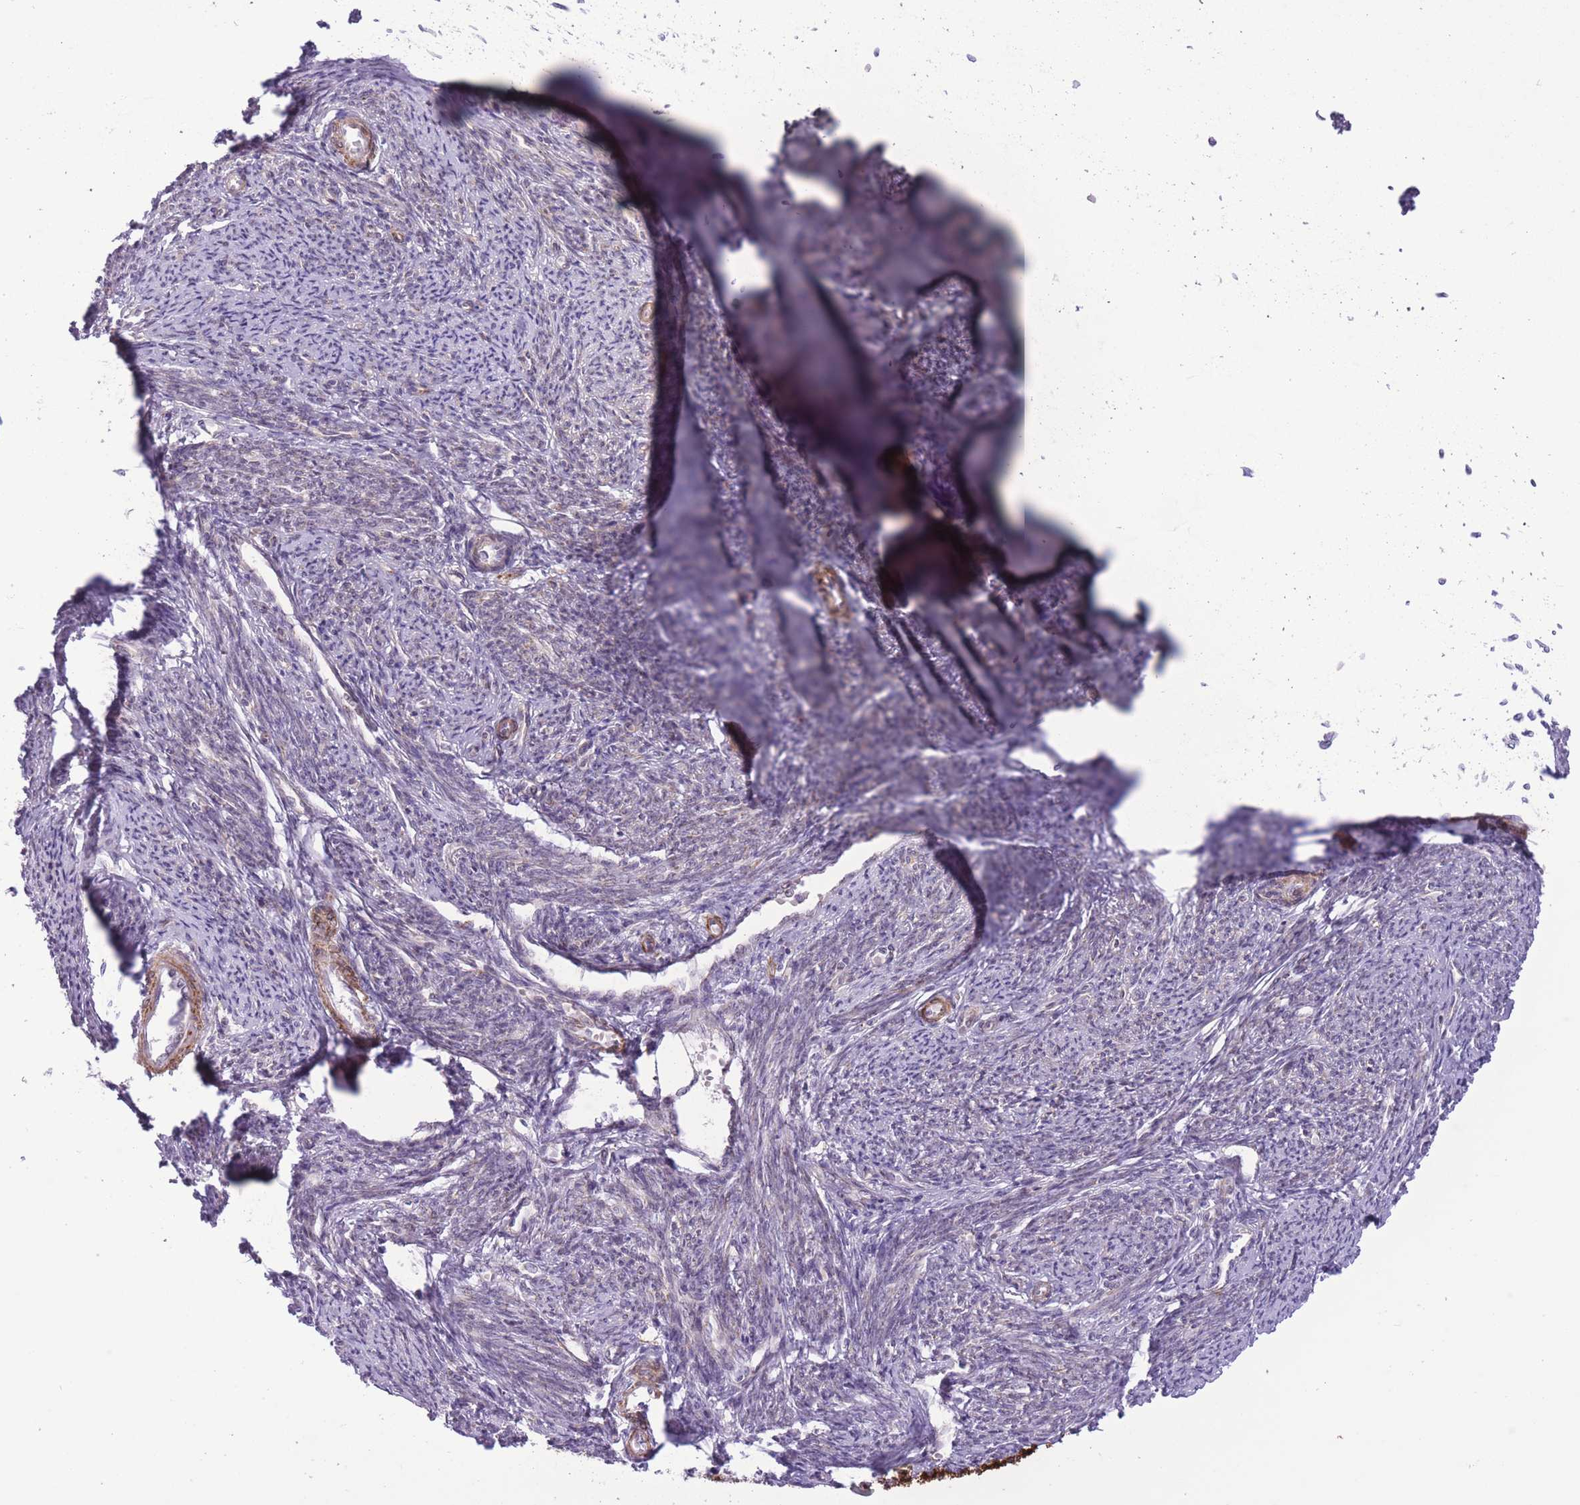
{"staining": {"intensity": "strong", "quantity": "25%-75%", "location": "cytoplasmic/membranous"}, "tissue": "smooth muscle", "cell_type": "Smooth muscle cells", "image_type": "normal", "snomed": [{"axis": "morphology", "description": "Normal tissue, NOS"}, {"axis": "topography", "description": "Smooth muscle"}, {"axis": "topography", "description": "Uterus"}], "caption": "This micrograph displays IHC staining of normal human smooth muscle, with high strong cytoplasmic/membranous expression in about 25%-75% of smooth muscle cells.", "gene": "ZBED5", "patient": {"sex": "female", "age": 59}}